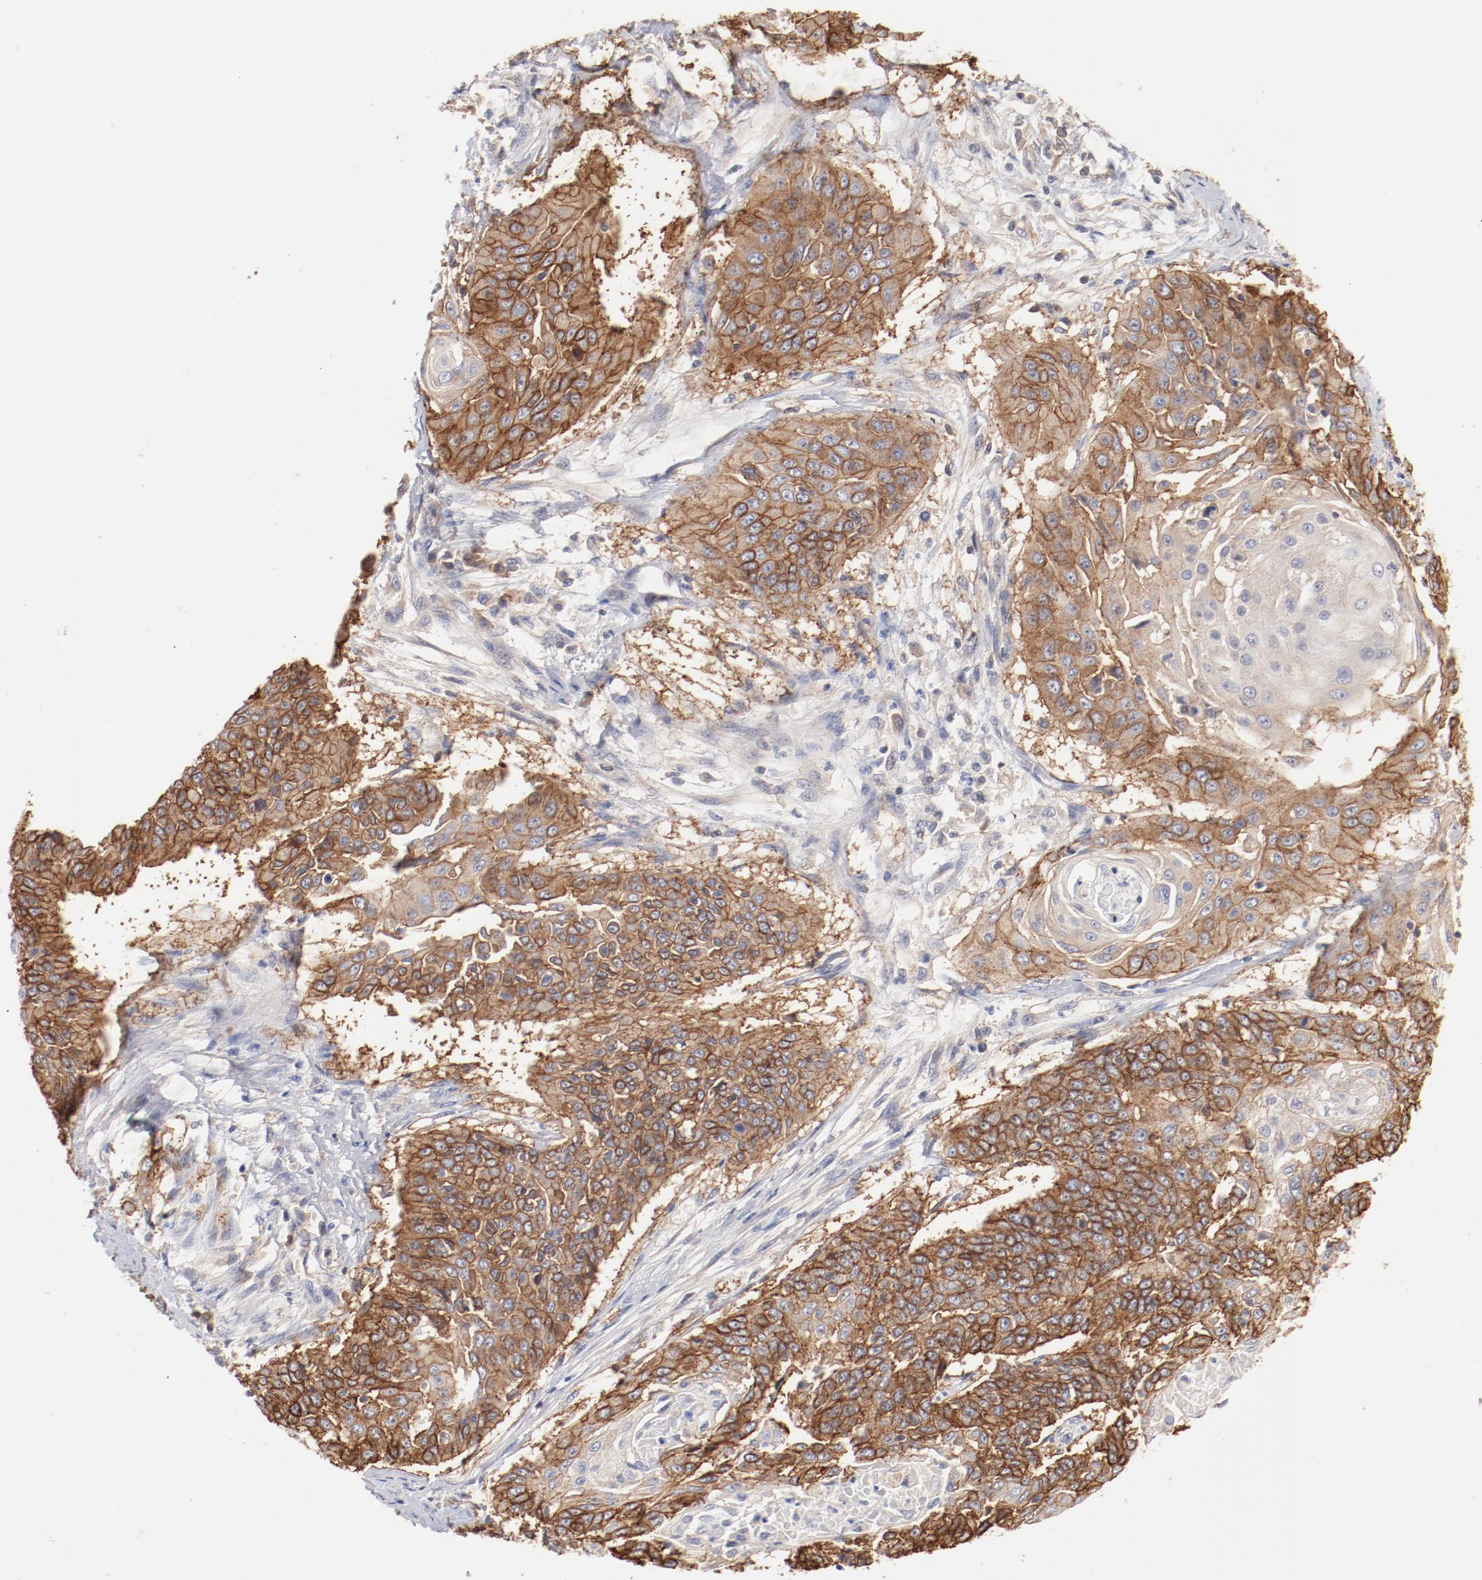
{"staining": {"intensity": "moderate", "quantity": ">75%", "location": "cytoplasmic/membranous"}, "tissue": "cervical cancer", "cell_type": "Tumor cells", "image_type": "cancer", "snomed": [{"axis": "morphology", "description": "Squamous cell carcinoma, NOS"}, {"axis": "topography", "description": "Cervix"}], "caption": "Squamous cell carcinoma (cervical) stained with a brown dye exhibits moderate cytoplasmic/membranous positive staining in approximately >75% of tumor cells.", "gene": "SETD3", "patient": {"sex": "female", "age": 64}}